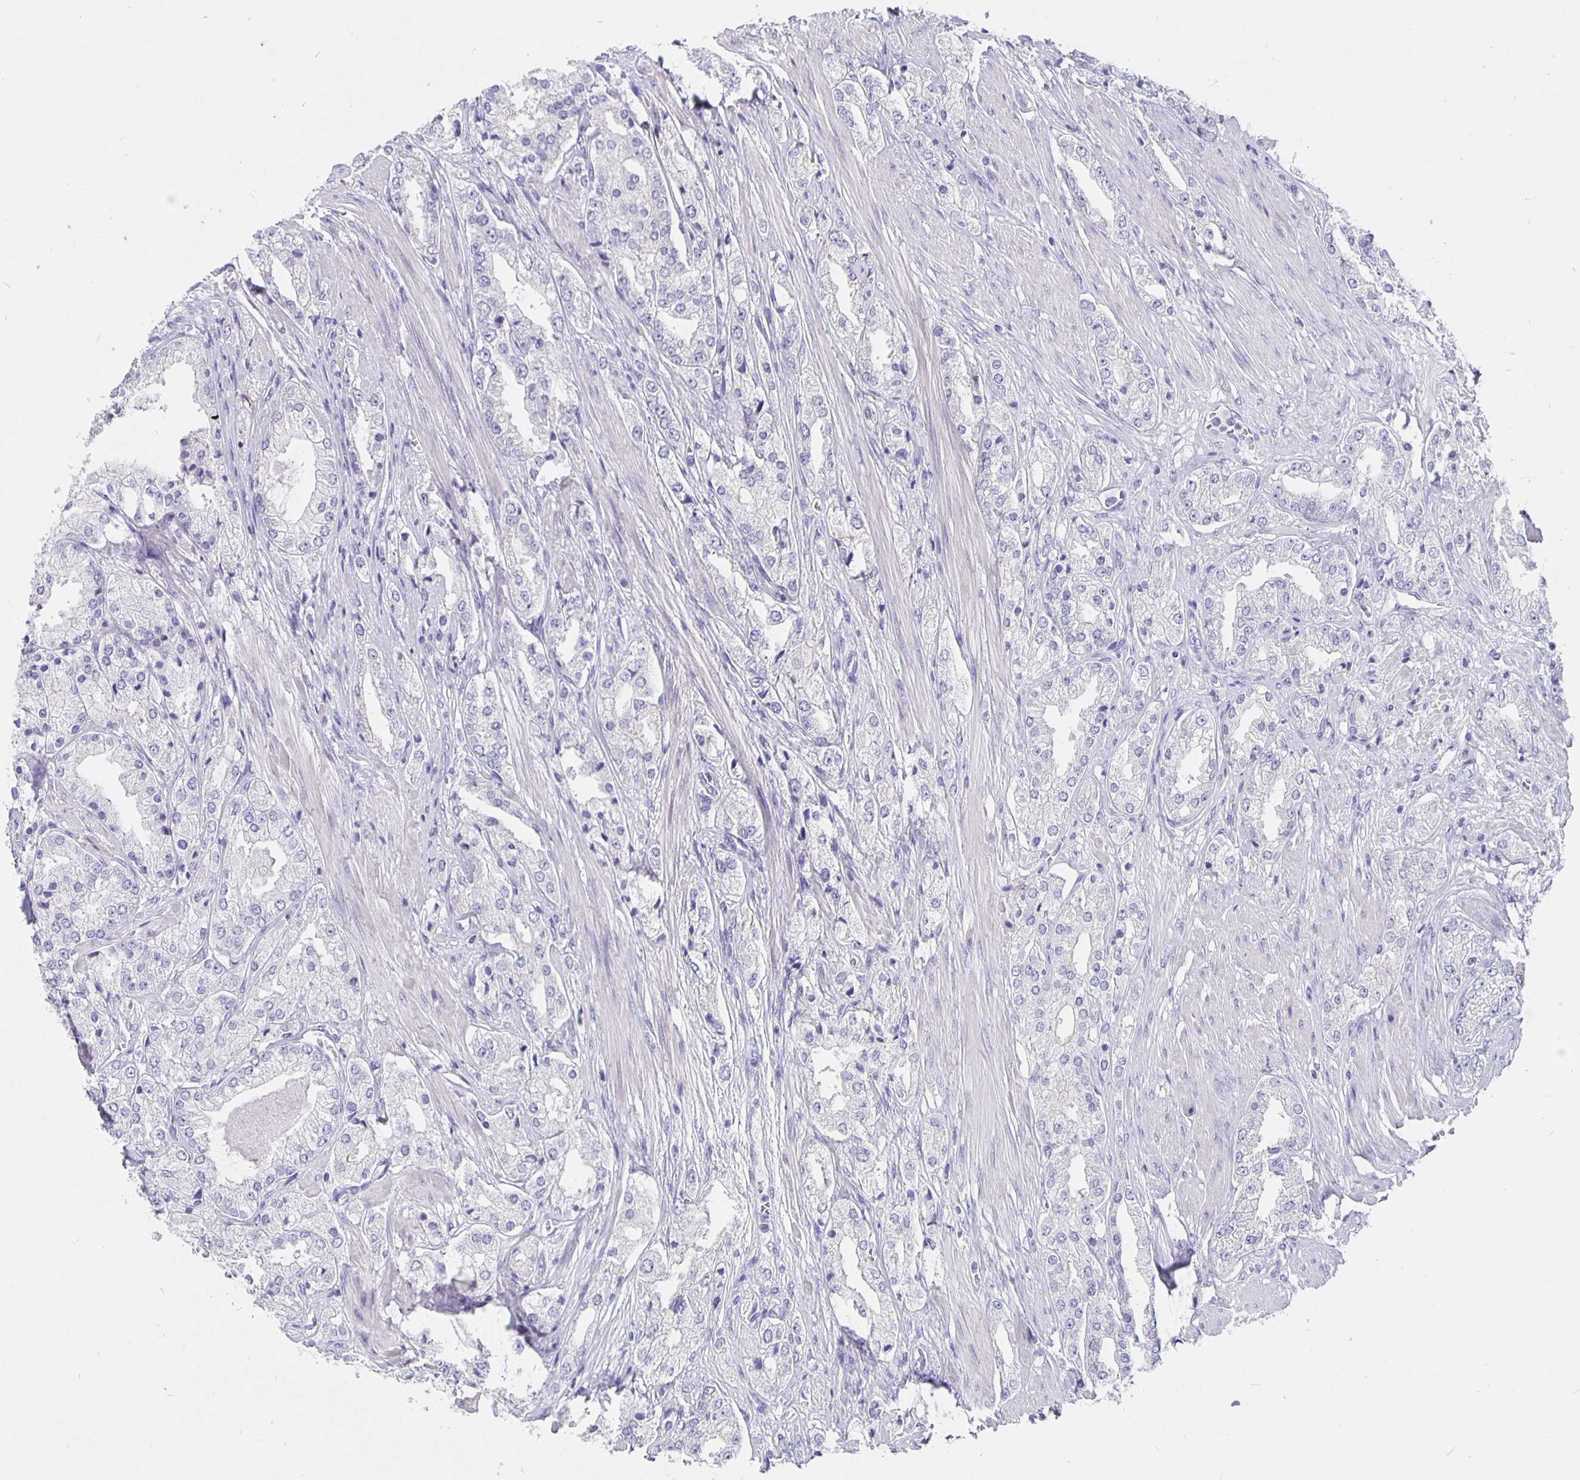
{"staining": {"intensity": "negative", "quantity": "none", "location": "none"}, "tissue": "prostate cancer", "cell_type": "Tumor cells", "image_type": "cancer", "snomed": [{"axis": "morphology", "description": "Adenocarcinoma, High grade"}, {"axis": "topography", "description": "Prostate"}], "caption": "Prostate cancer stained for a protein using immunohistochemistry reveals no staining tumor cells.", "gene": "CFAP74", "patient": {"sex": "male", "age": 68}}